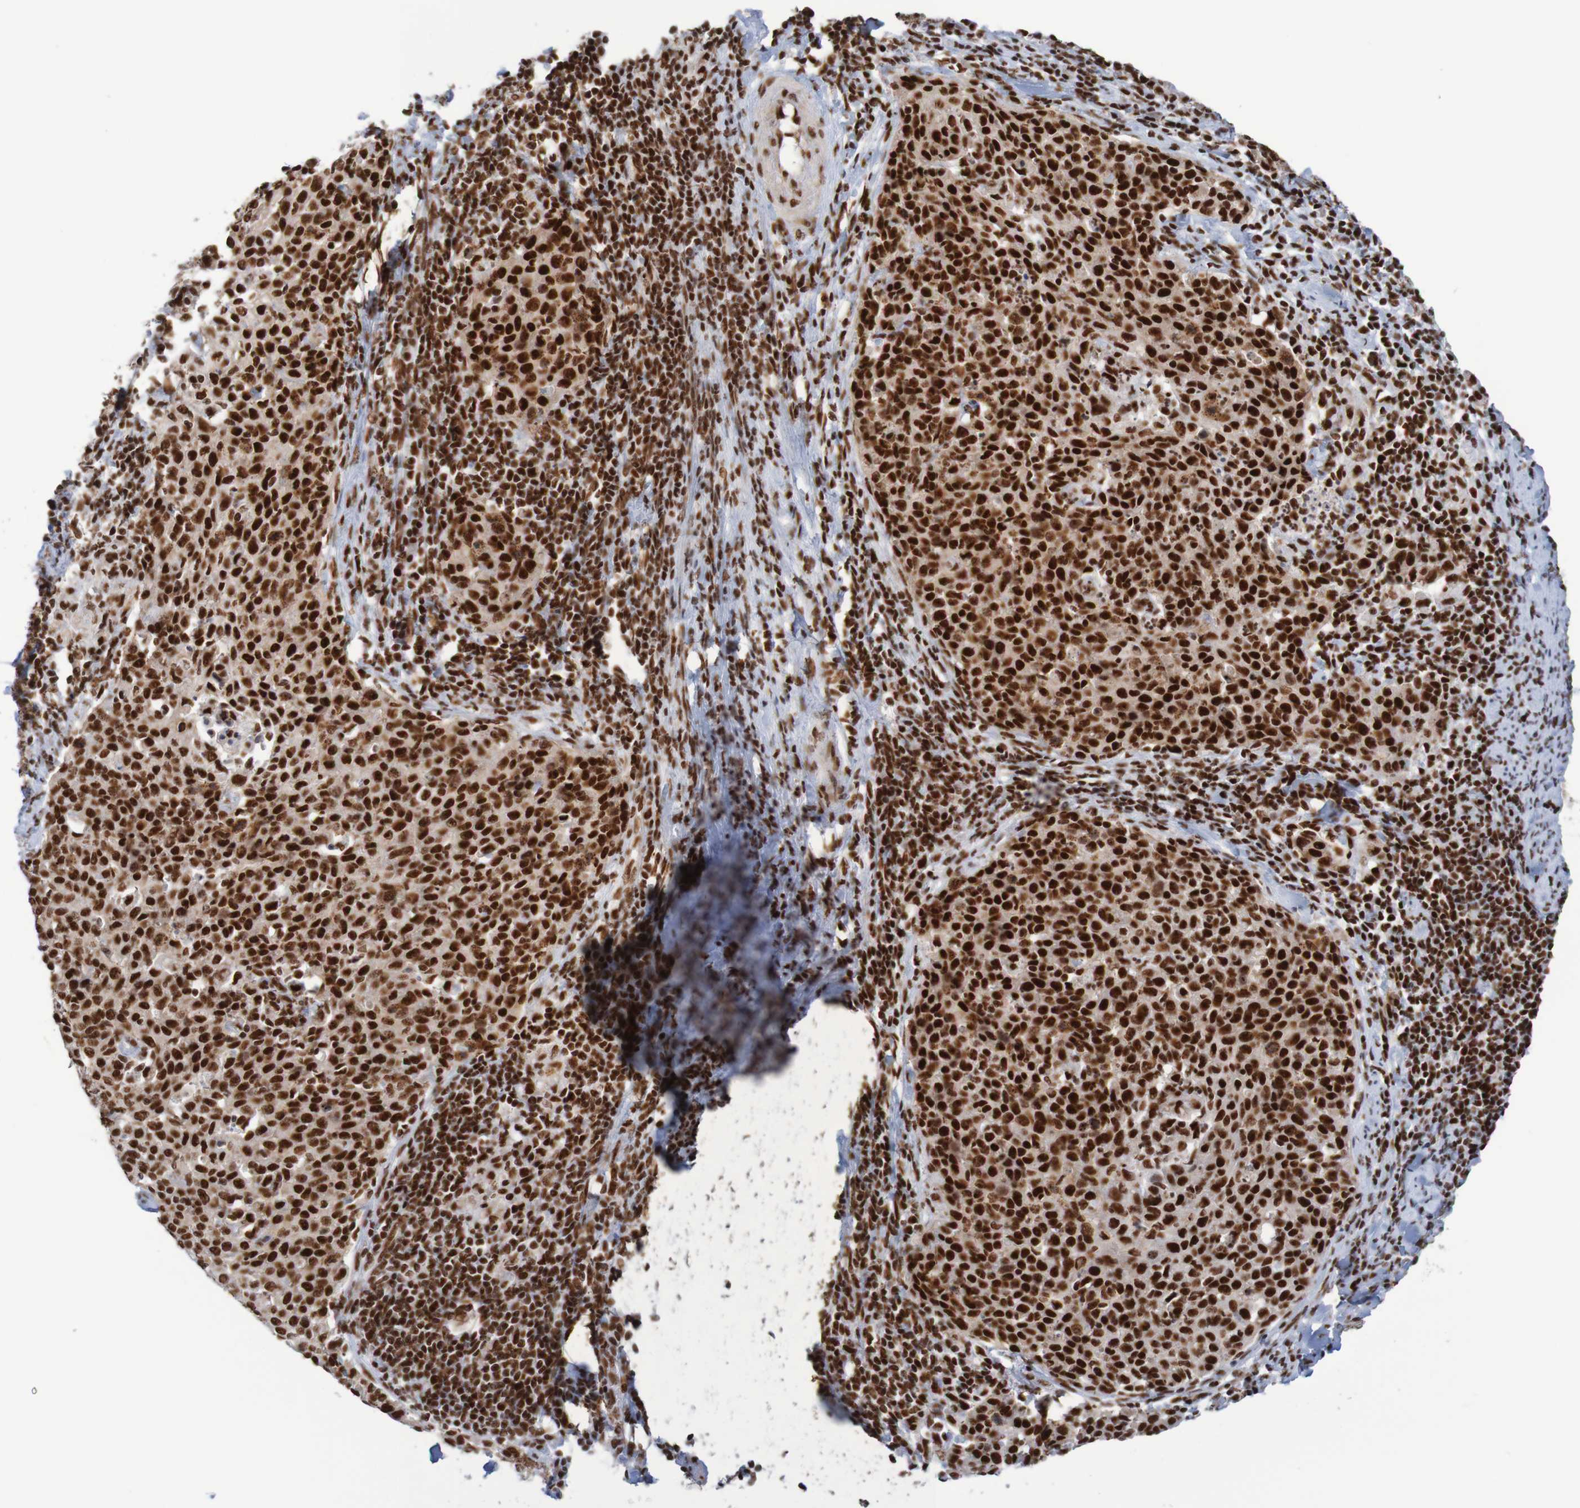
{"staining": {"intensity": "strong", "quantity": ">75%", "location": "nuclear"}, "tissue": "cervical cancer", "cell_type": "Tumor cells", "image_type": "cancer", "snomed": [{"axis": "morphology", "description": "Squamous cell carcinoma, NOS"}, {"axis": "topography", "description": "Cervix"}], "caption": "This is an image of immunohistochemistry (IHC) staining of squamous cell carcinoma (cervical), which shows strong expression in the nuclear of tumor cells.", "gene": "THRAP3", "patient": {"sex": "female", "age": 38}}